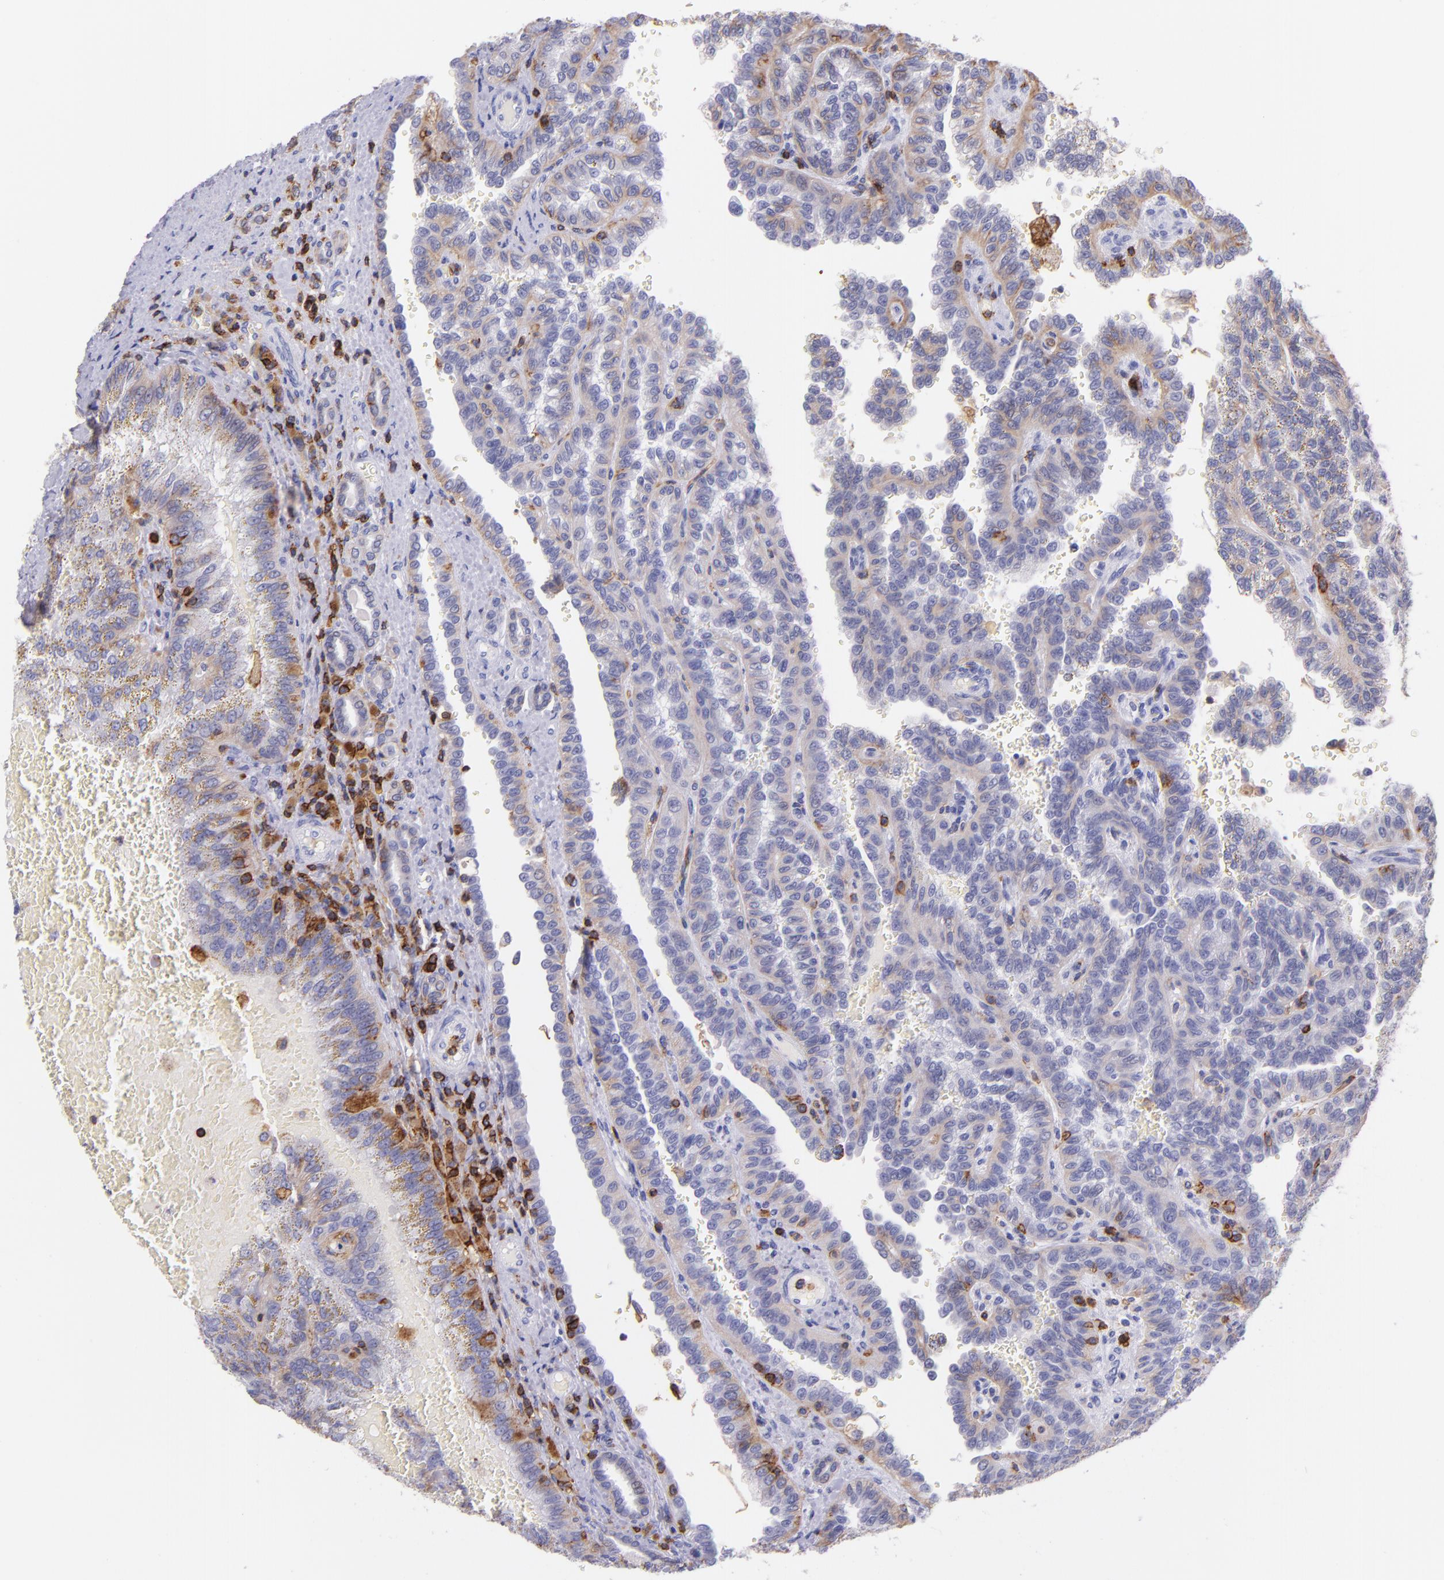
{"staining": {"intensity": "negative", "quantity": "none", "location": "none"}, "tissue": "renal cancer", "cell_type": "Tumor cells", "image_type": "cancer", "snomed": [{"axis": "morphology", "description": "Inflammation, NOS"}, {"axis": "morphology", "description": "Adenocarcinoma, NOS"}, {"axis": "topography", "description": "Kidney"}], "caption": "Image shows no significant protein expression in tumor cells of renal cancer.", "gene": "SPN", "patient": {"sex": "male", "age": 68}}